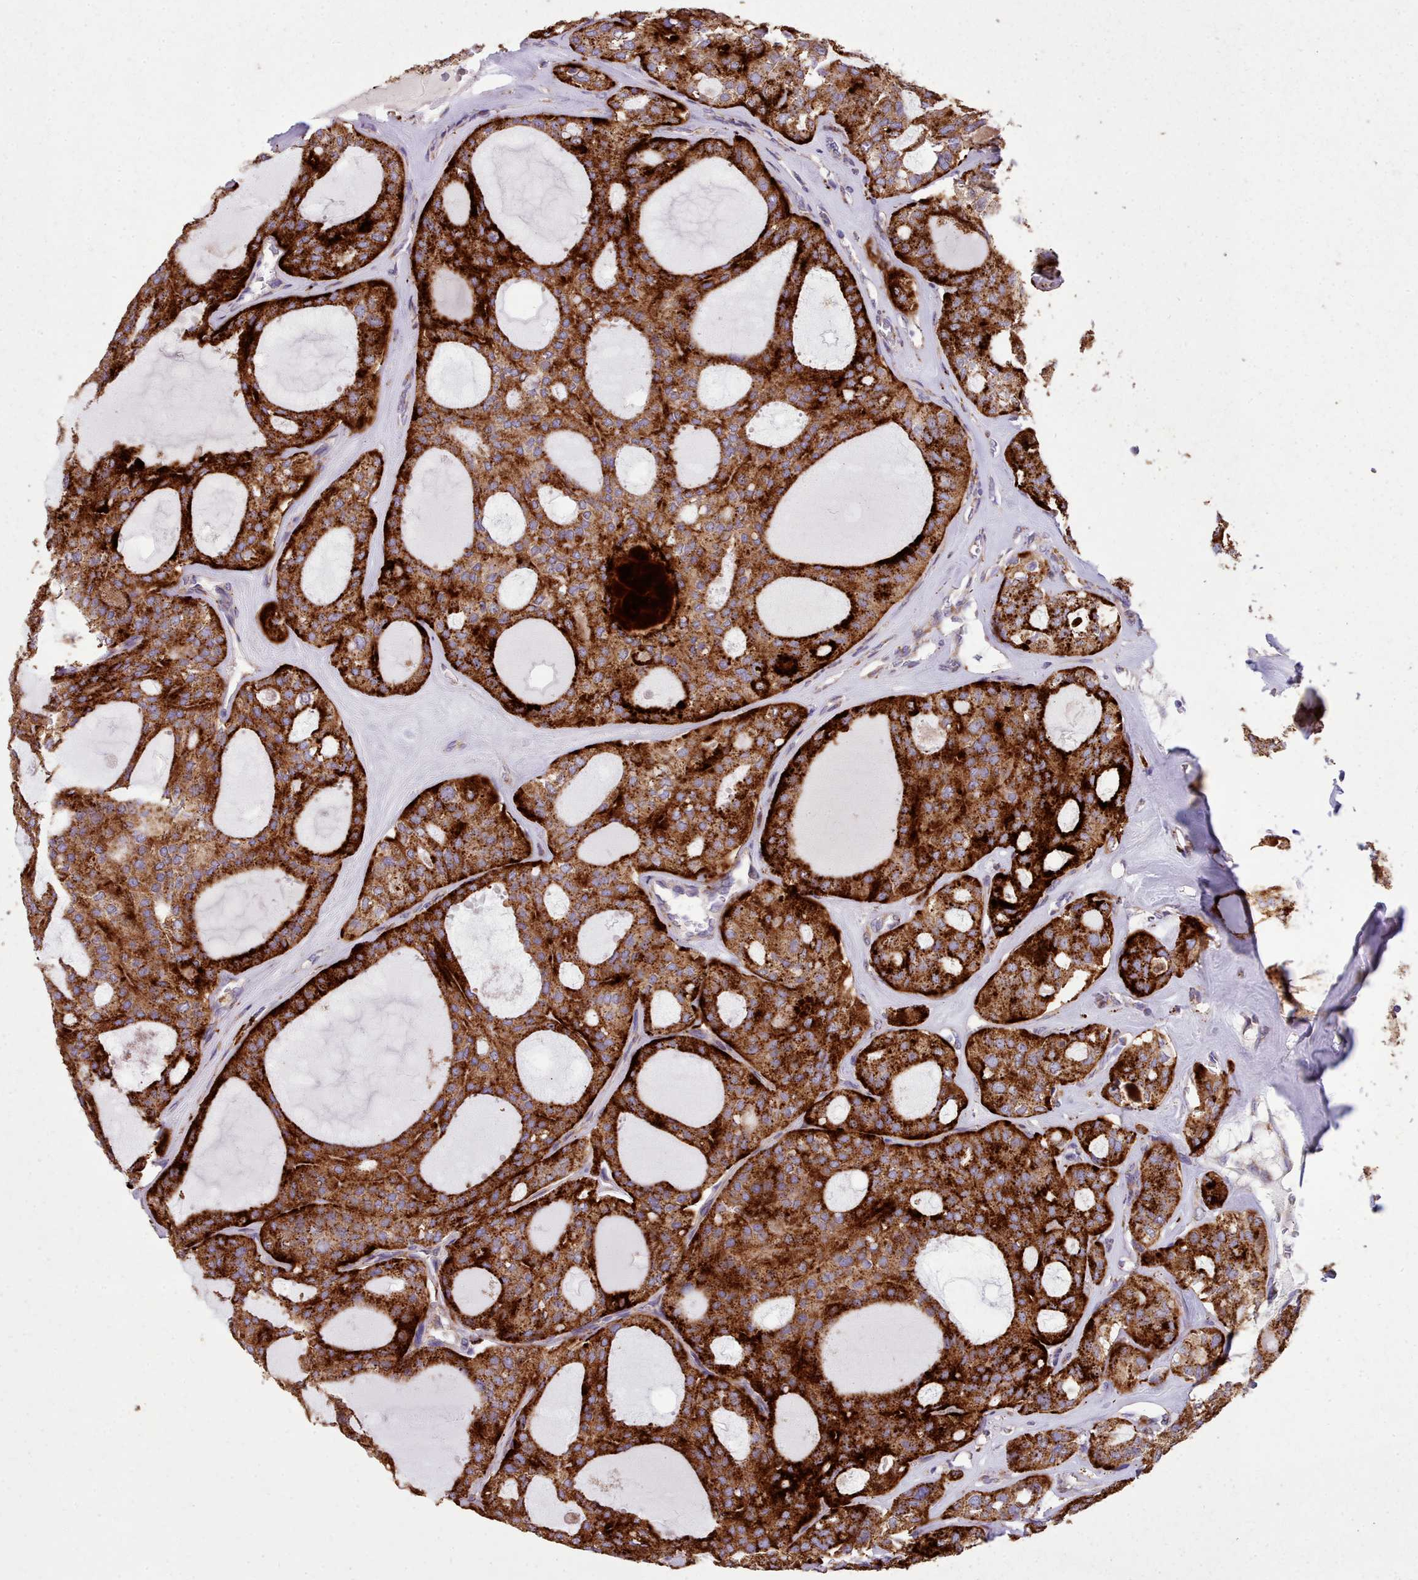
{"staining": {"intensity": "strong", "quantity": "25%-75%", "location": "cytoplasmic/membranous"}, "tissue": "thyroid cancer", "cell_type": "Tumor cells", "image_type": "cancer", "snomed": [{"axis": "morphology", "description": "Follicular adenoma carcinoma, NOS"}, {"axis": "topography", "description": "Thyroid gland"}], "caption": "IHC of human follicular adenoma carcinoma (thyroid) shows high levels of strong cytoplasmic/membranous positivity in approximately 25%-75% of tumor cells.", "gene": "FKBP10", "patient": {"sex": "male", "age": 75}}